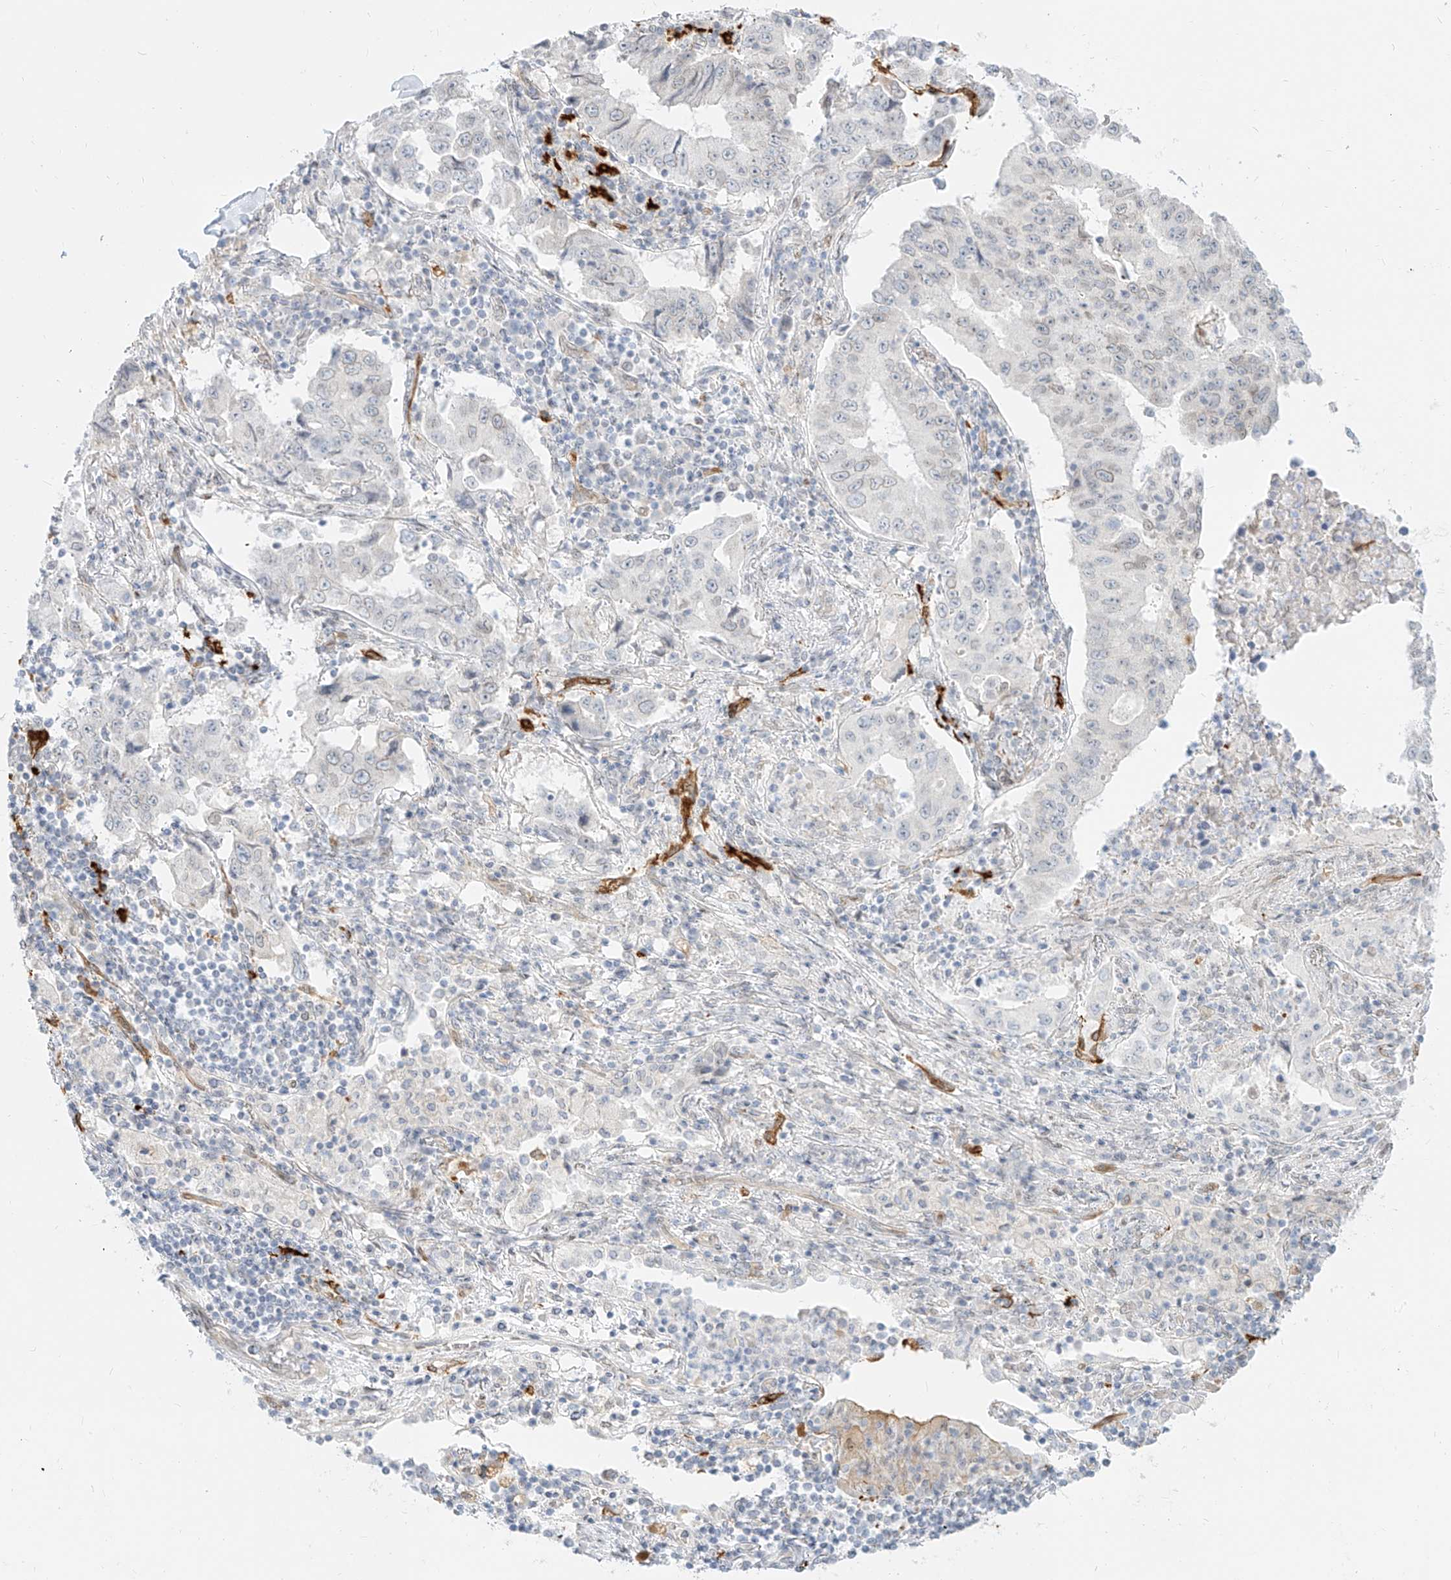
{"staining": {"intensity": "weak", "quantity": "<25%", "location": "cytoplasmic/membranous,nuclear"}, "tissue": "lung cancer", "cell_type": "Tumor cells", "image_type": "cancer", "snomed": [{"axis": "morphology", "description": "Adenocarcinoma, NOS"}, {"axis": "topography", "description": "Lung"}], "caption": "DAB immunohistochemical staining of human adenocarcinoma (lung) reveals no significant staining in tumor cells. Brightfield microscopy of immunohistochemistry (IHC) stained with DAB (3,3'-diaminobenzidine) (brown) and hematoxylin (blue), captured at high magnification.", "gene": "NHSL1", "patient": {"sex": "female", "age": 51}}